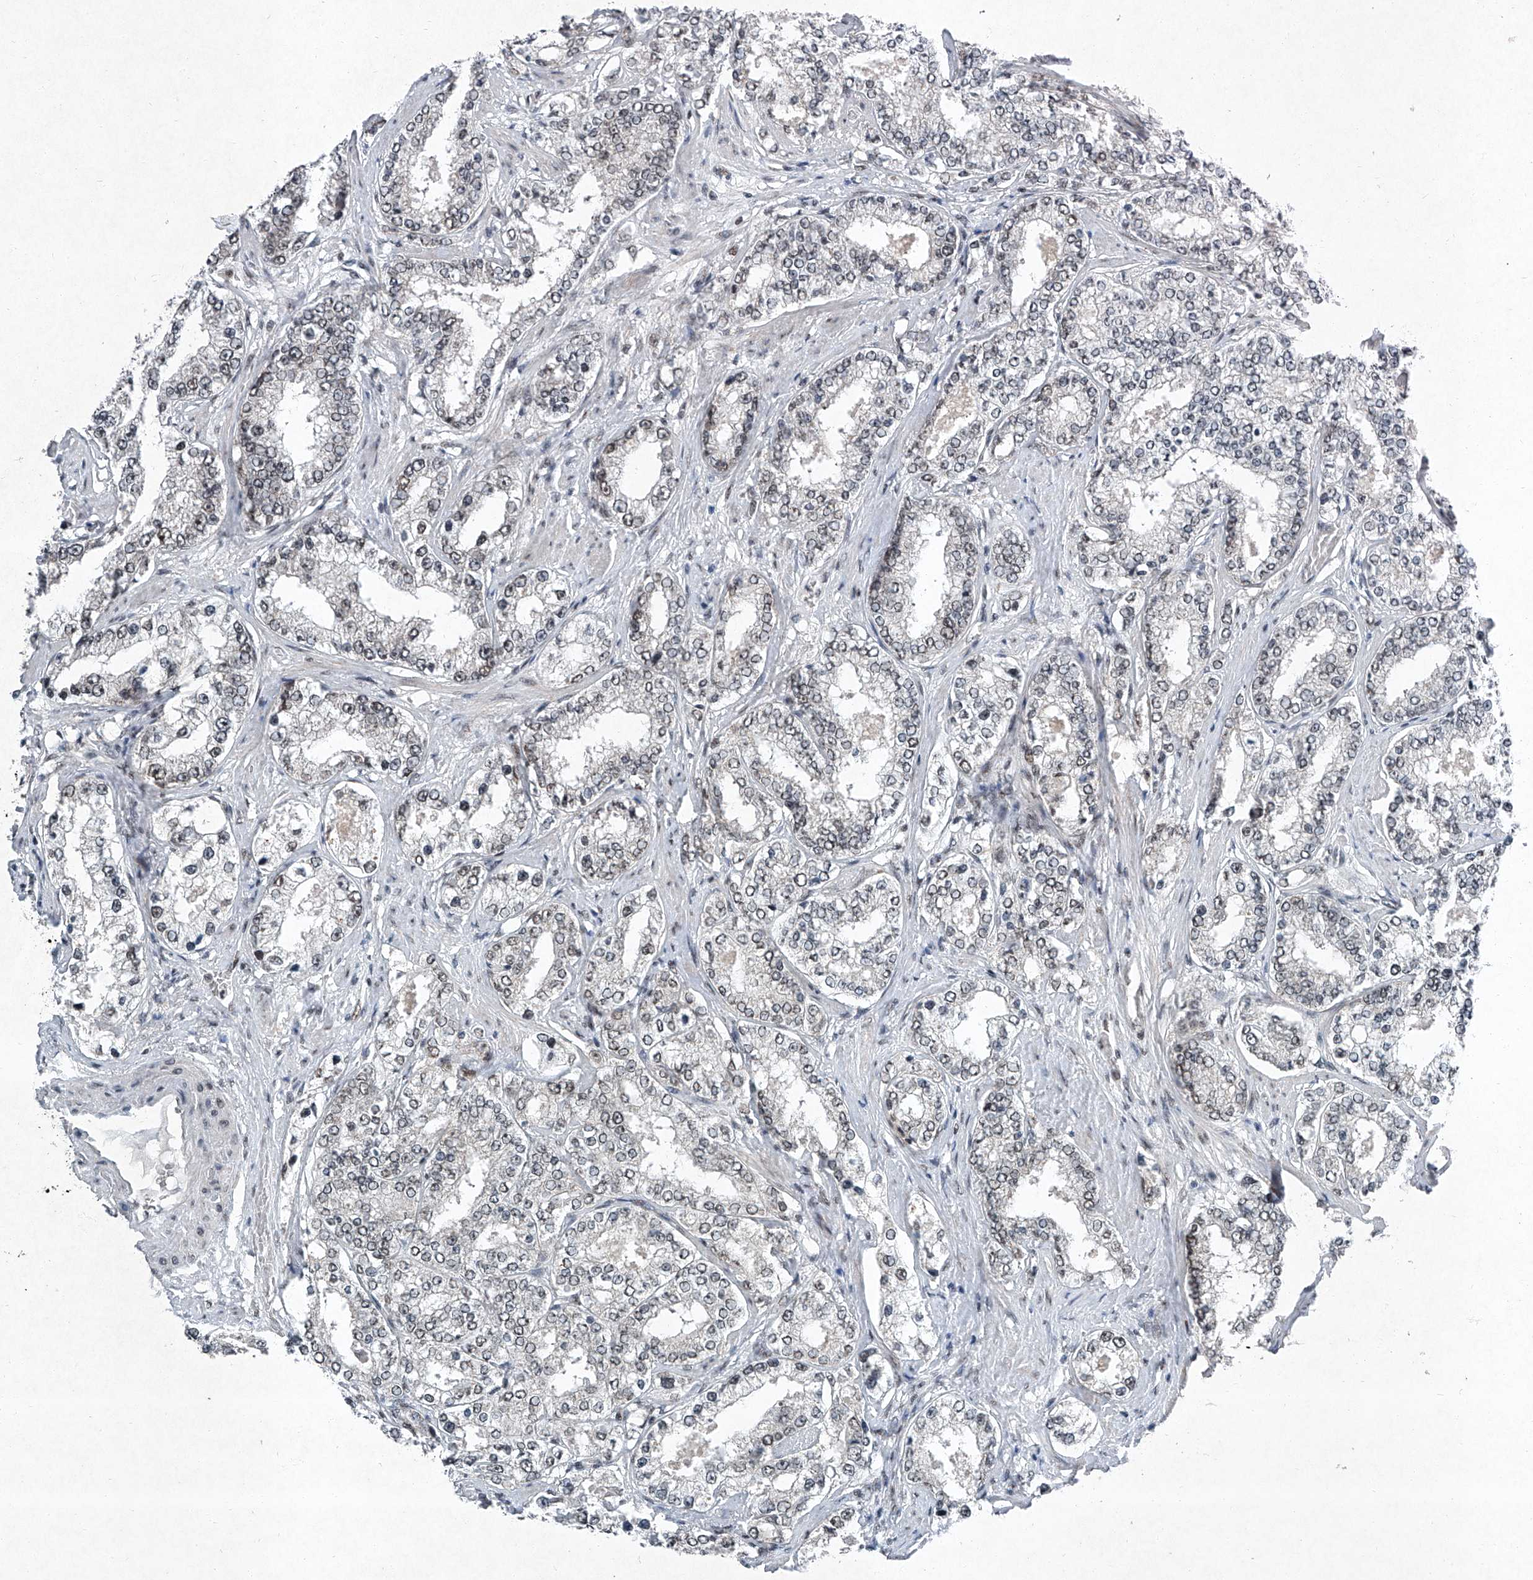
{"staining": {"intensity": "weak", "quantity": "25%-75%", "location": "nuclear"}, "tissue": "prostate cancer", "cell_type": "Tumor cells", "image_type": "cancer", "snomed": [{"axis": "morphology", "description": "Normal tissue, NOS"}, {"axis": "morphology", "description": "Adenocarcinoma, High grade"}, {"axis": "topography", "description": "Prostate"}], "caption": "The immunohistochemical stain labels weak nuclear staining in tumor cells of prostate cancer tissue.", "gene": "TFDP1", "patient": {"sex": "male", "age": 83}}